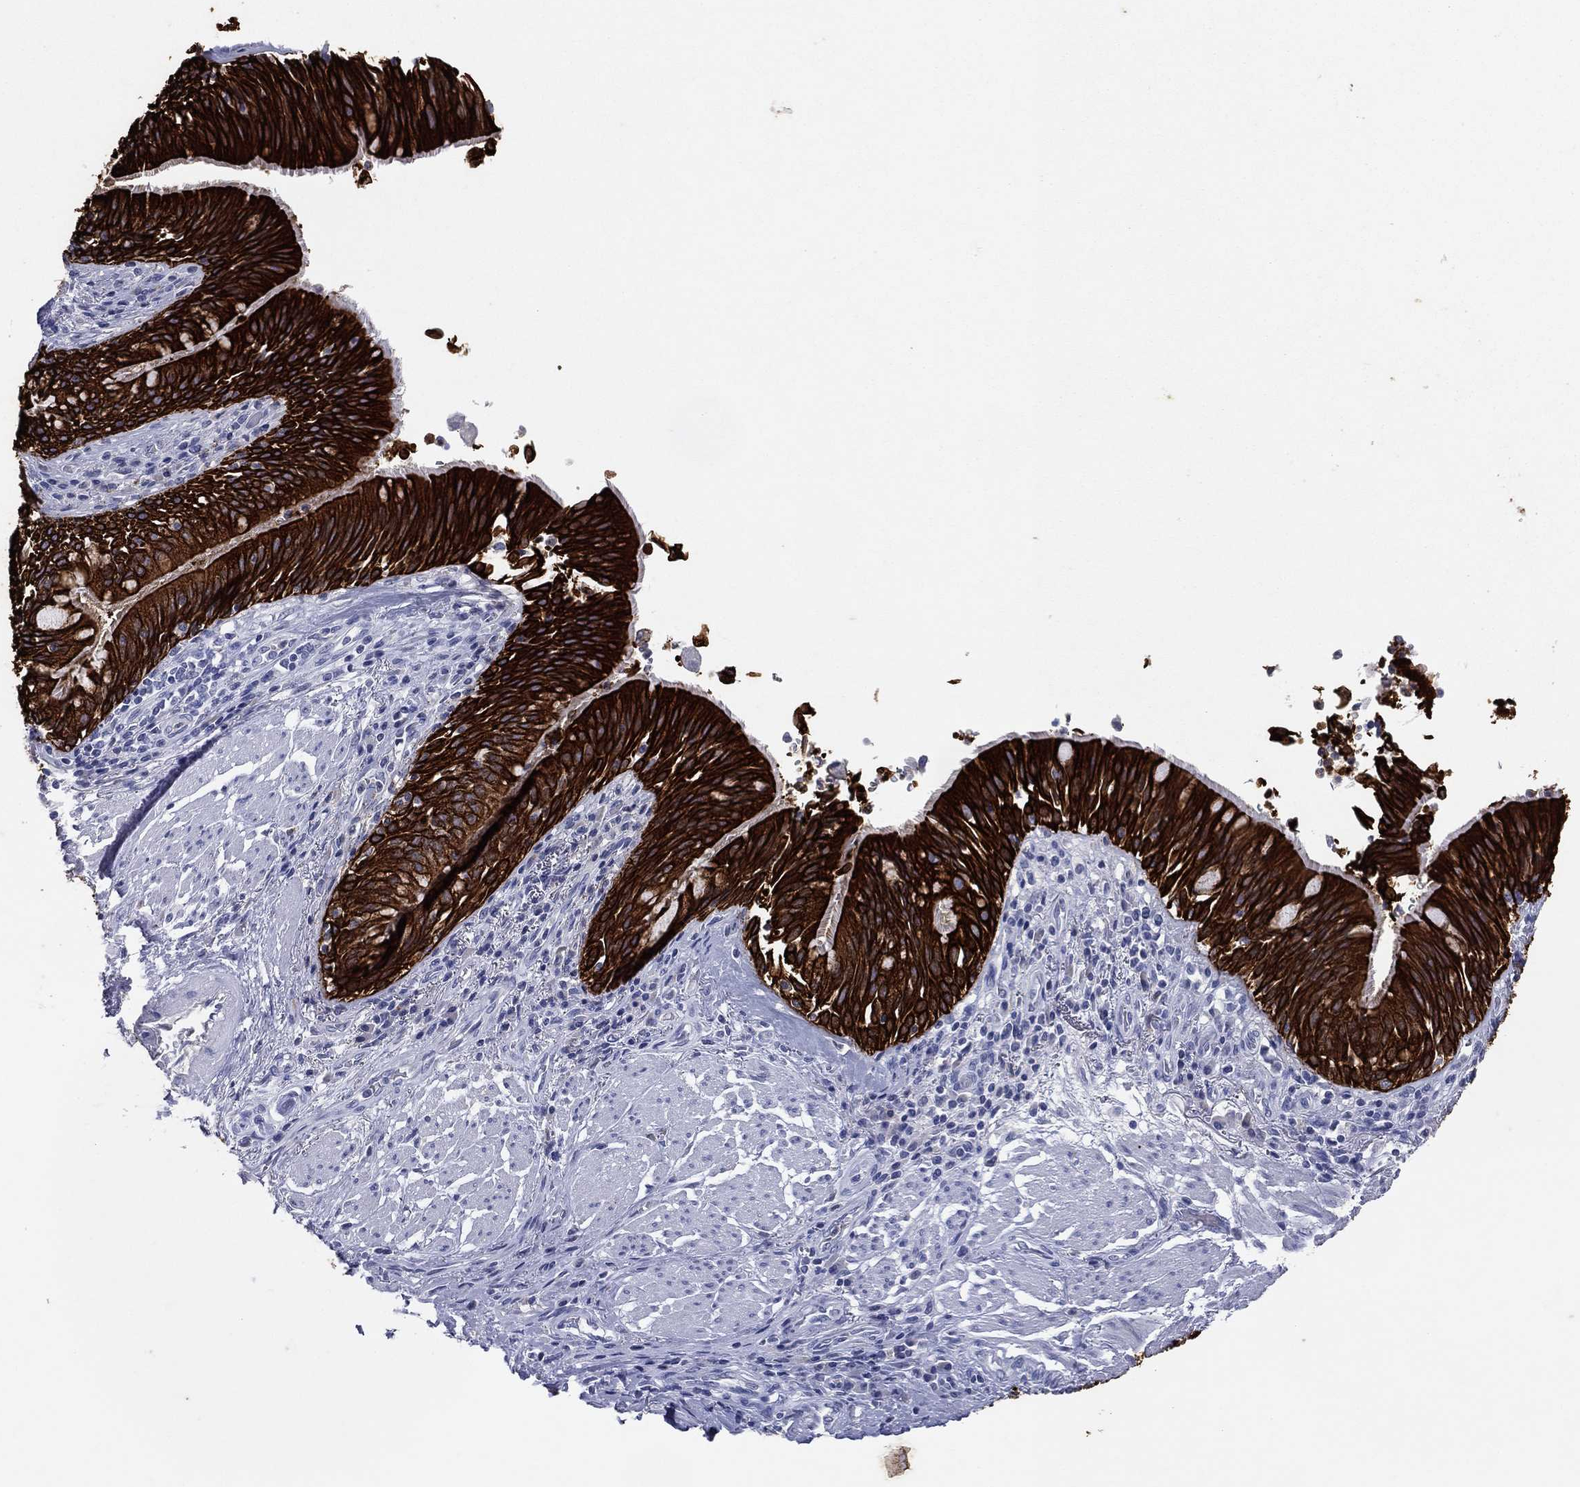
{"staining": {"intensity": "strong", "quantity": ">75%", "location": "cytoplasmic/membranous"}, "tissue": "bronchus", "cell_type": "Respiratory epithelial cells", "image_type": "normal", "snomed": [{"axis": "morphology", "description": "Normal tissue, NOS"}, {"axis": "morphology", "description": "Squamous cell carcinoma, NOS"}, {"axis": "topography", "description": "Bronchus"}, {"axis": "topography", "description": "Lung"}], "caption": "This is an image of IHC staining of benign bronchus, which shows strong positivity in the cytoplasmic/membranous of respiratory epithelial cells.", "gene": "KRT7", "patient": {"sex": "male", "age": 64}}